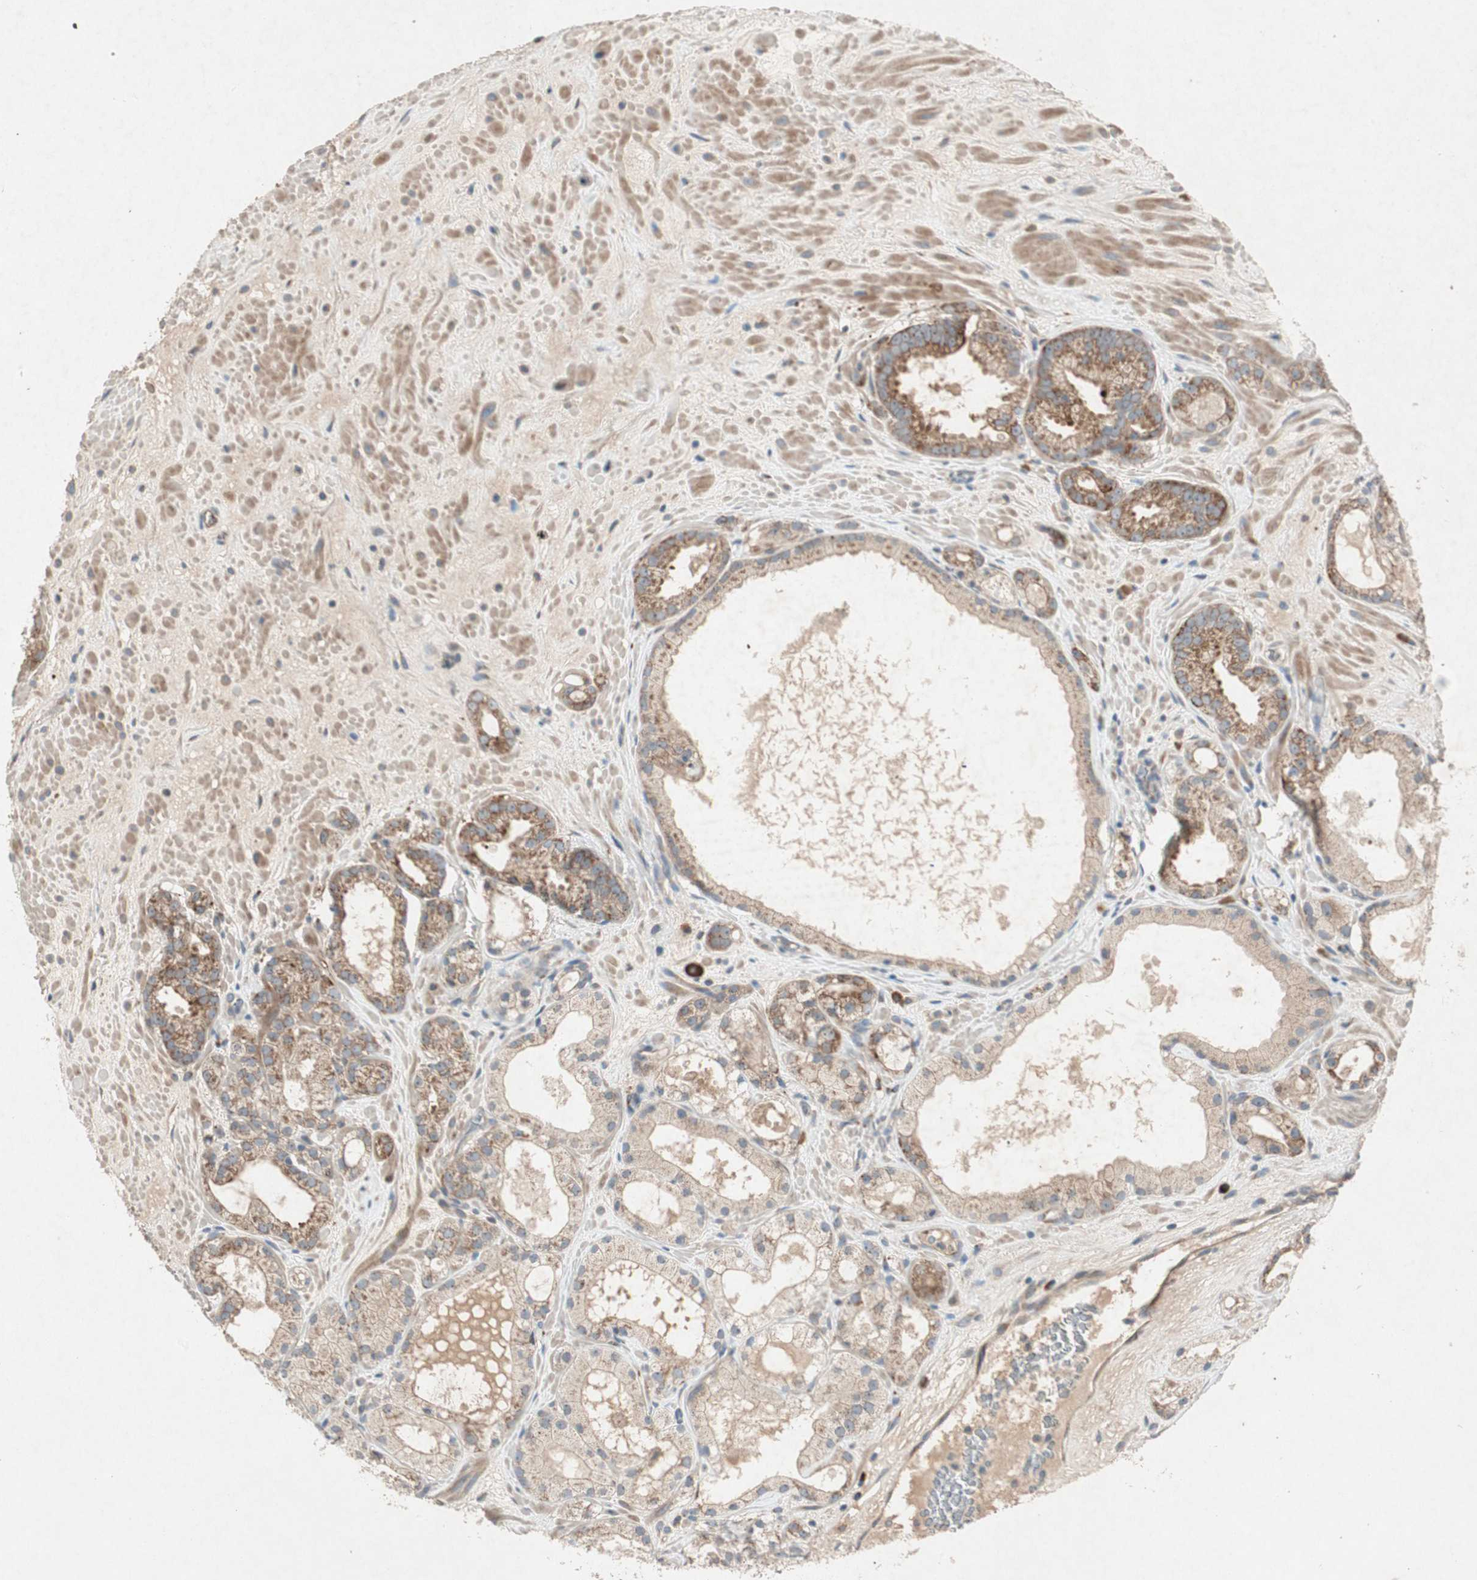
{"staining": {"intensity": "strong", "quantity": "25%-75%", "location": "cytoplasmic/membranous"}, "tissue": "prostate cancer", "cell_type": "Tumor cells", "image_type": "cancer", "snomed": [{"axis": "morphology", "description": "Adenocarcinoma, Low grade"}, {"axis": "topography", "description": "Prostate"}], "caption": "High-magnification brightfield microscopy of prostate cancer (low-grade adenocarcinoma) stained with DAB (3,3'-diaminobenzidine) (brown) and counterstained with hematoxylin (blue). tumor cells exhibit strong cytoplasmic/membranous staining is identified in approximately25%-75% of cells.", "gene": "APOO", "patient": {"sex": "male", "age": 57}}